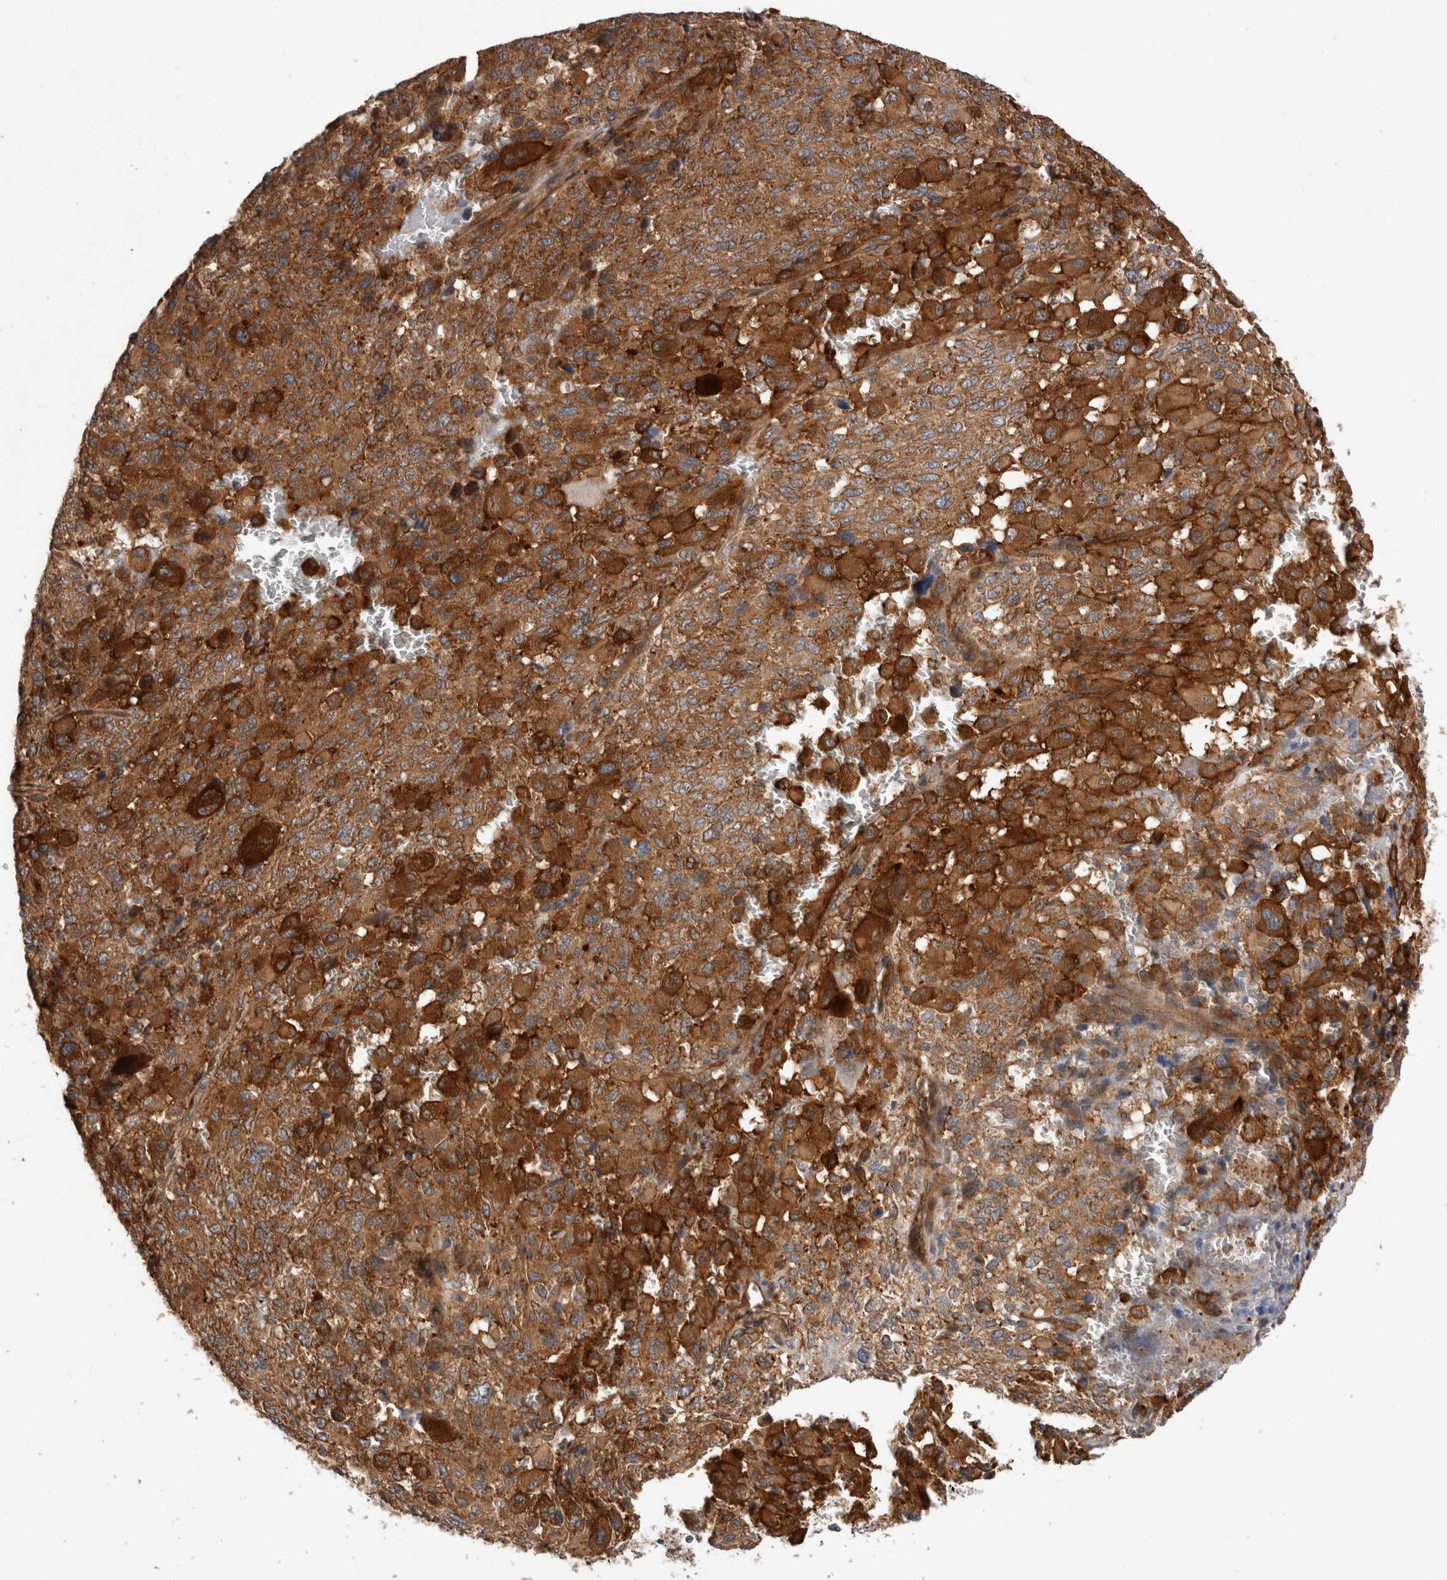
{"staining": {"intensity": "strong", "quantity": ">75%", "location": "cytoplasmic/membranous"}, "tissue": "melanoma", "cell_type": "Tumor cells", "image_type": "cancer", "snomed": [{"axis": "morphology", "description": "Malignant melanoma, Metastatic site"}, {"axis": "topography", "description": "Skin"}], "caption": "Immunohistochemistry (IHC) of human malignant melanoma (metastatic site) exhibits high levels of strong cytoplasmic/membranous positivity in approximately >75% of tumor cells. The staining was performed using DAB (3,3'-diaminobenzidine), with brown indicating positive protein expression. Nuclei are stained blue with hematoxylin.", "gene": "BNIP2", "patient": {"sex": "female", "age": 74}}